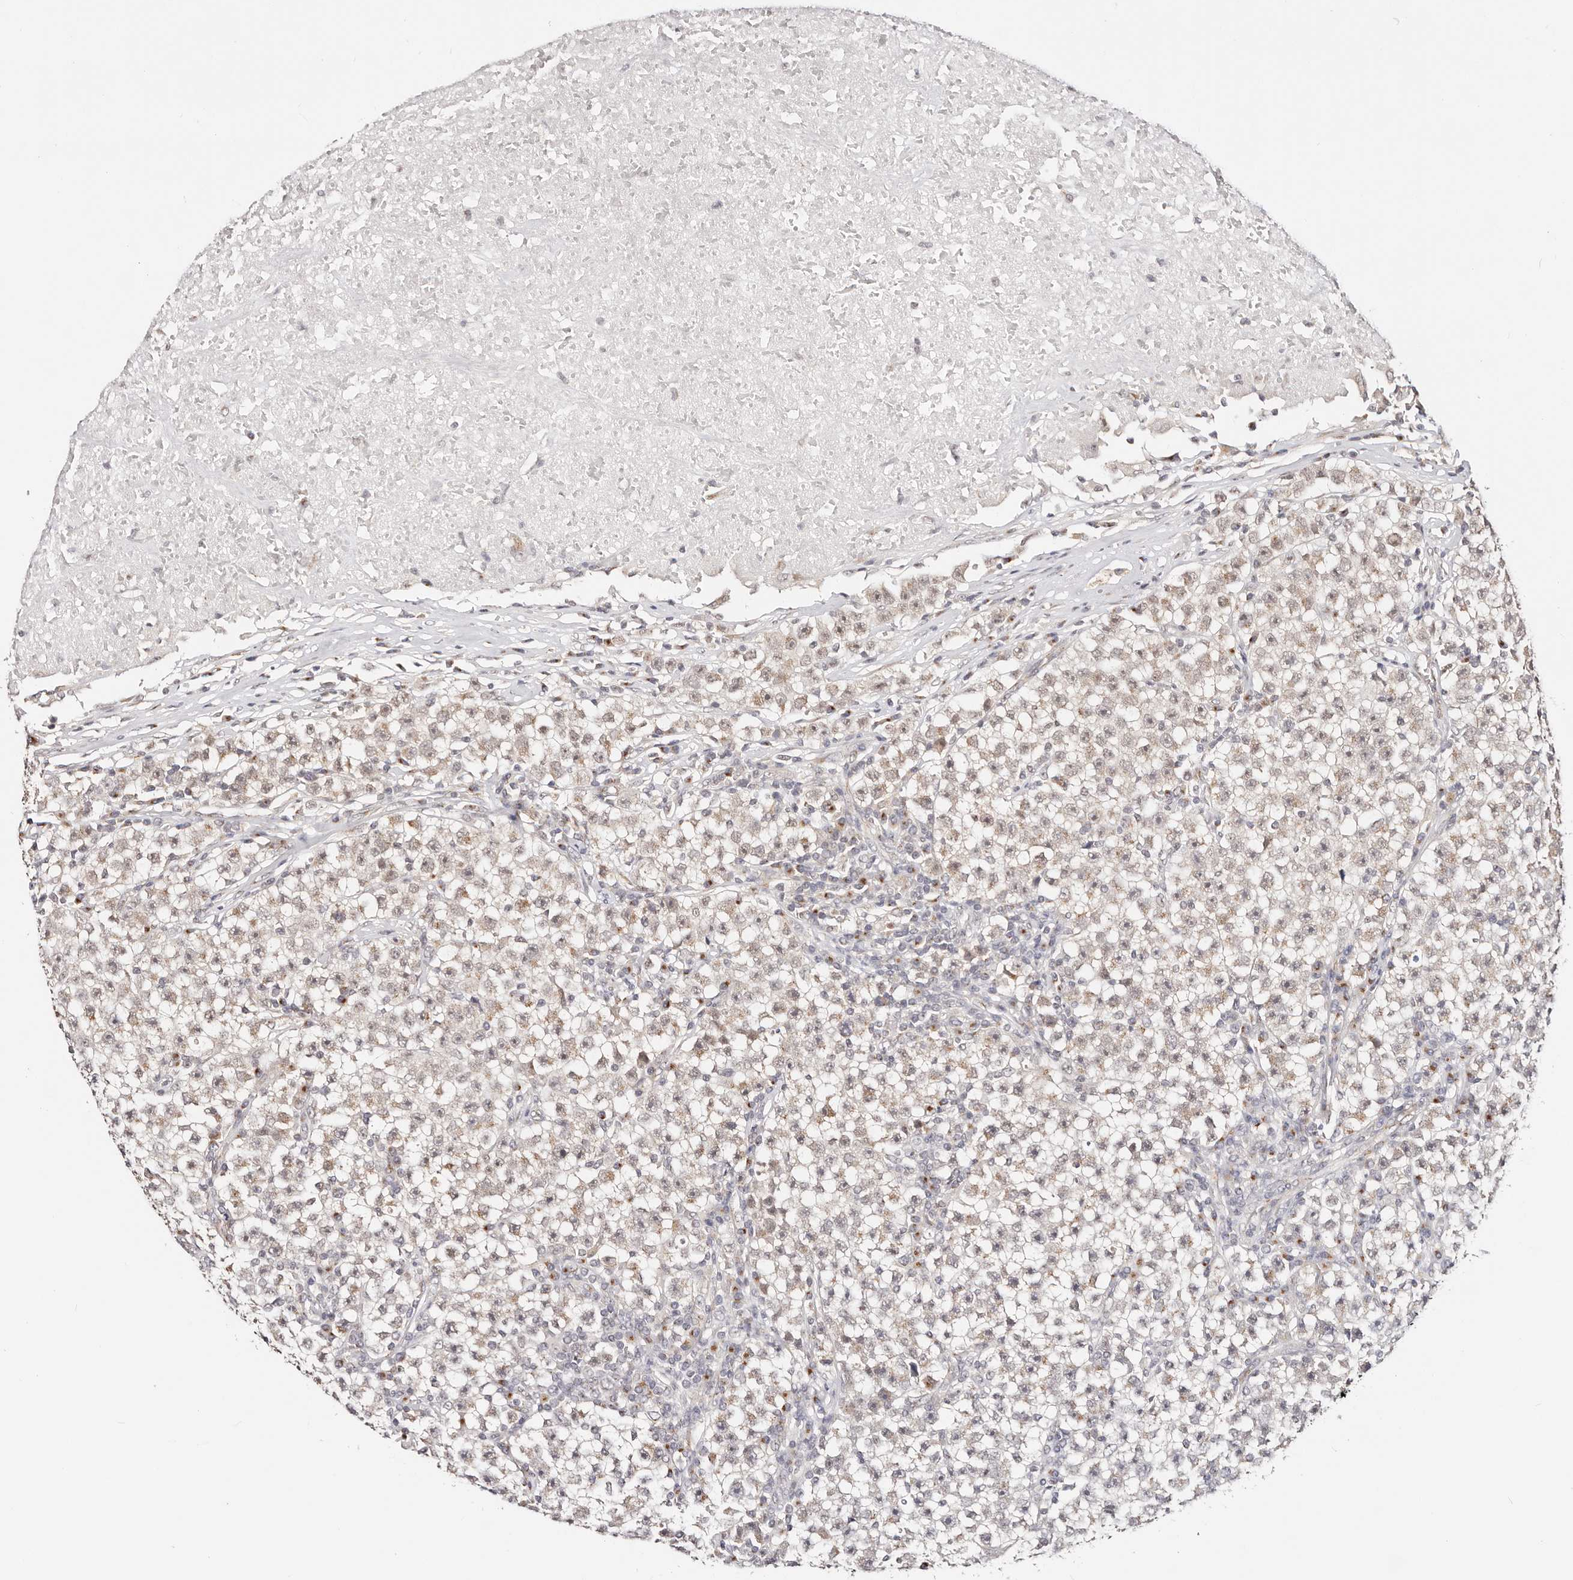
{"staining": {"intensity": "moderate", "quantity": "<25%", "location": "cytoplasmic/membranous"}, "tissue": "testis cancer", "cell_type": "Tumor cells", "image_type": "cancer", "snomed": [{"axis": "morphology", "description": "Seminoma, NOS"}, {"axis": "topography", "description": "Testis"}], "caption": "Immunohistochemistry (IHC) of testis cancer (seminoma) demonstrates low levels of moderate cytoplasmic/membranous staining in approximately <25% of tumor cells.", "gene": "VIPAS39", "patient": {"sex": "male", "age": 22}}